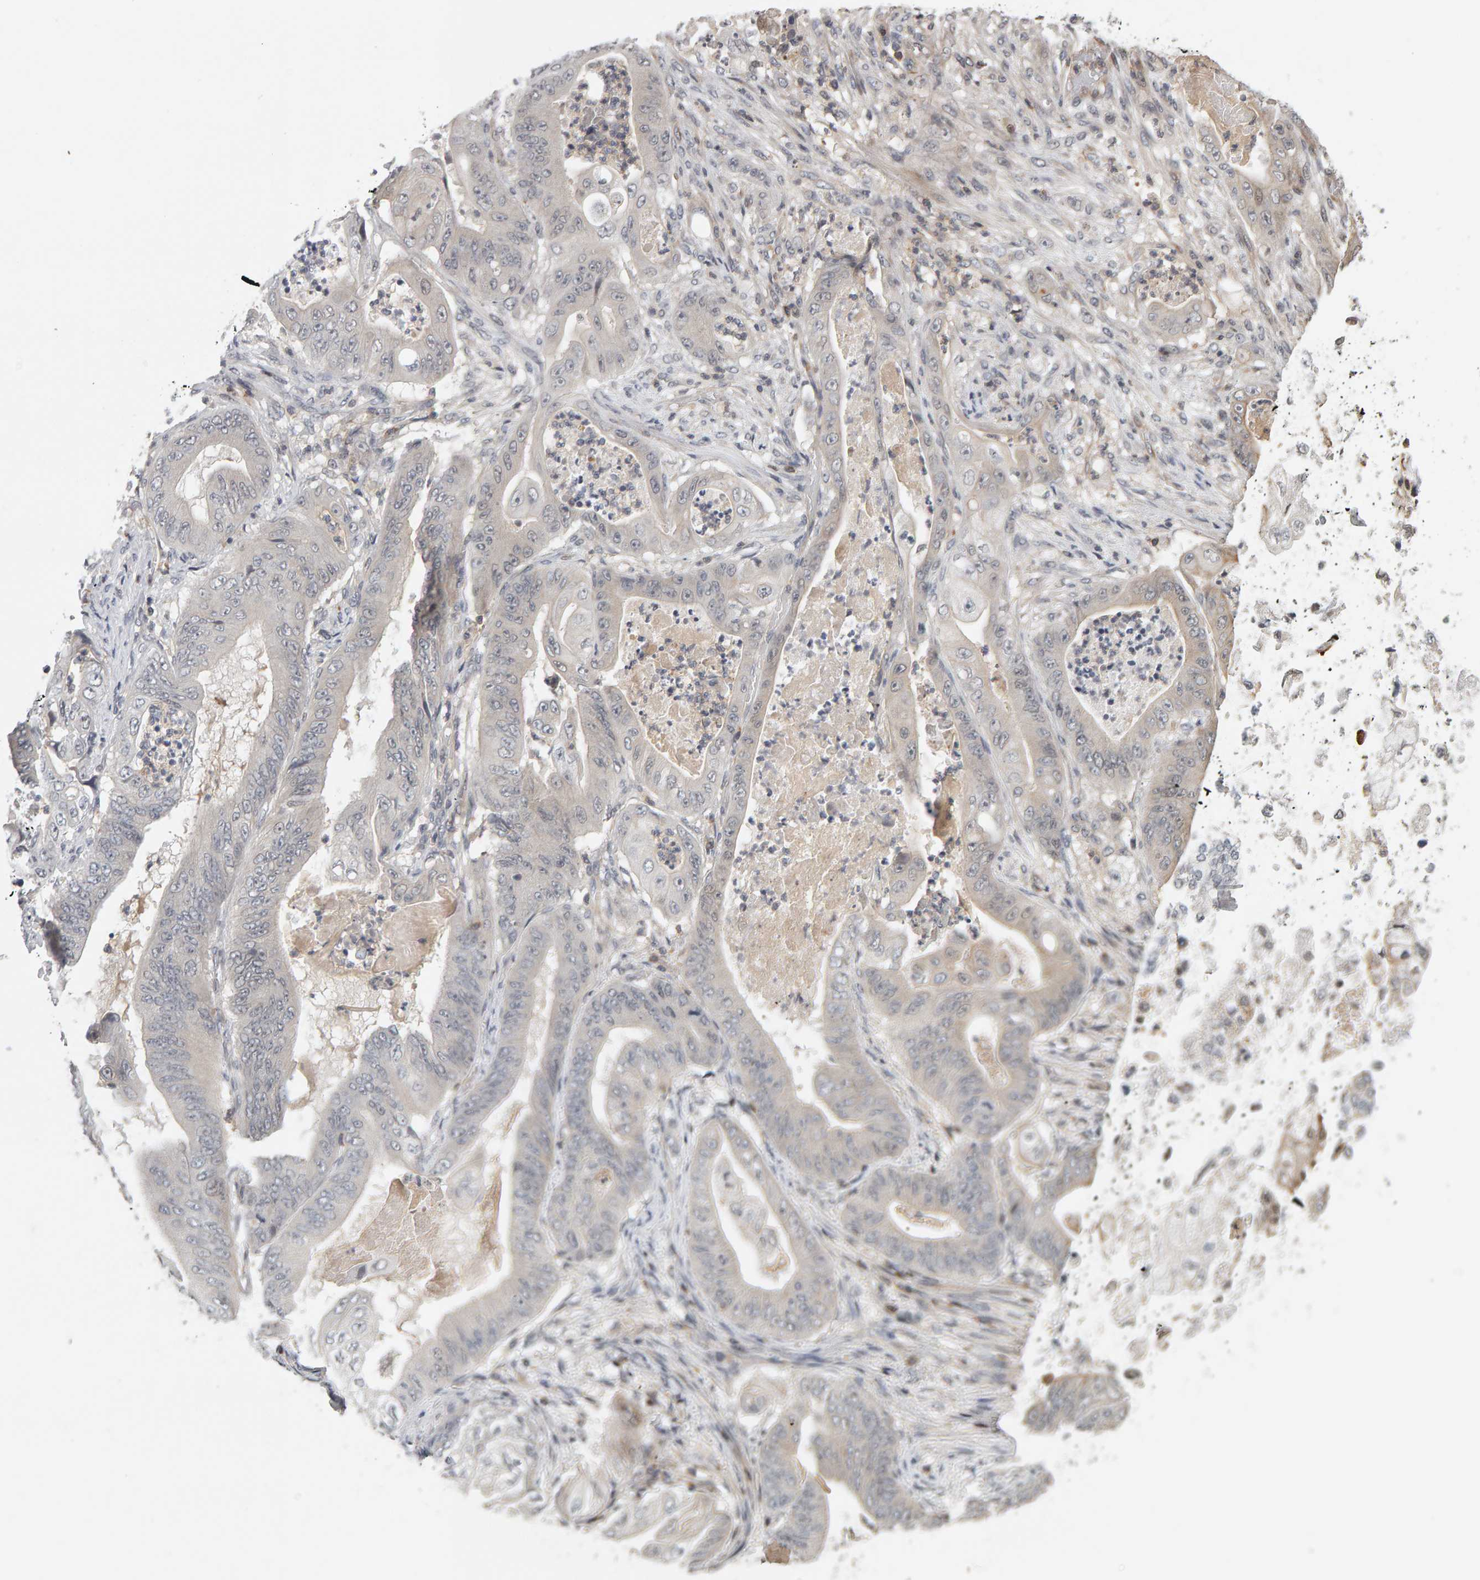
{"staining": {"intensity": "negative", "quantity": "none", "location": "none"}, "tissue": "stomach cancer", "cell_type": "Tumor cells", "image_type": "cancer", "snomed": [{"axis": "morphology", "description": "Normal tissue, NOS"}, {"axis": "morphology", "description": "Adenocarcinoma, NOS"}, {"axis": "topography", "description": "Stomach"}], "caption": "Human stomach cancer (adenocarcinoma) stained for a protein using immunohistochemistry (IHC) demonstrates no expression in tumor cells.", "gene": "TEFM", "patient": {"sex": "male", "age": 62}}